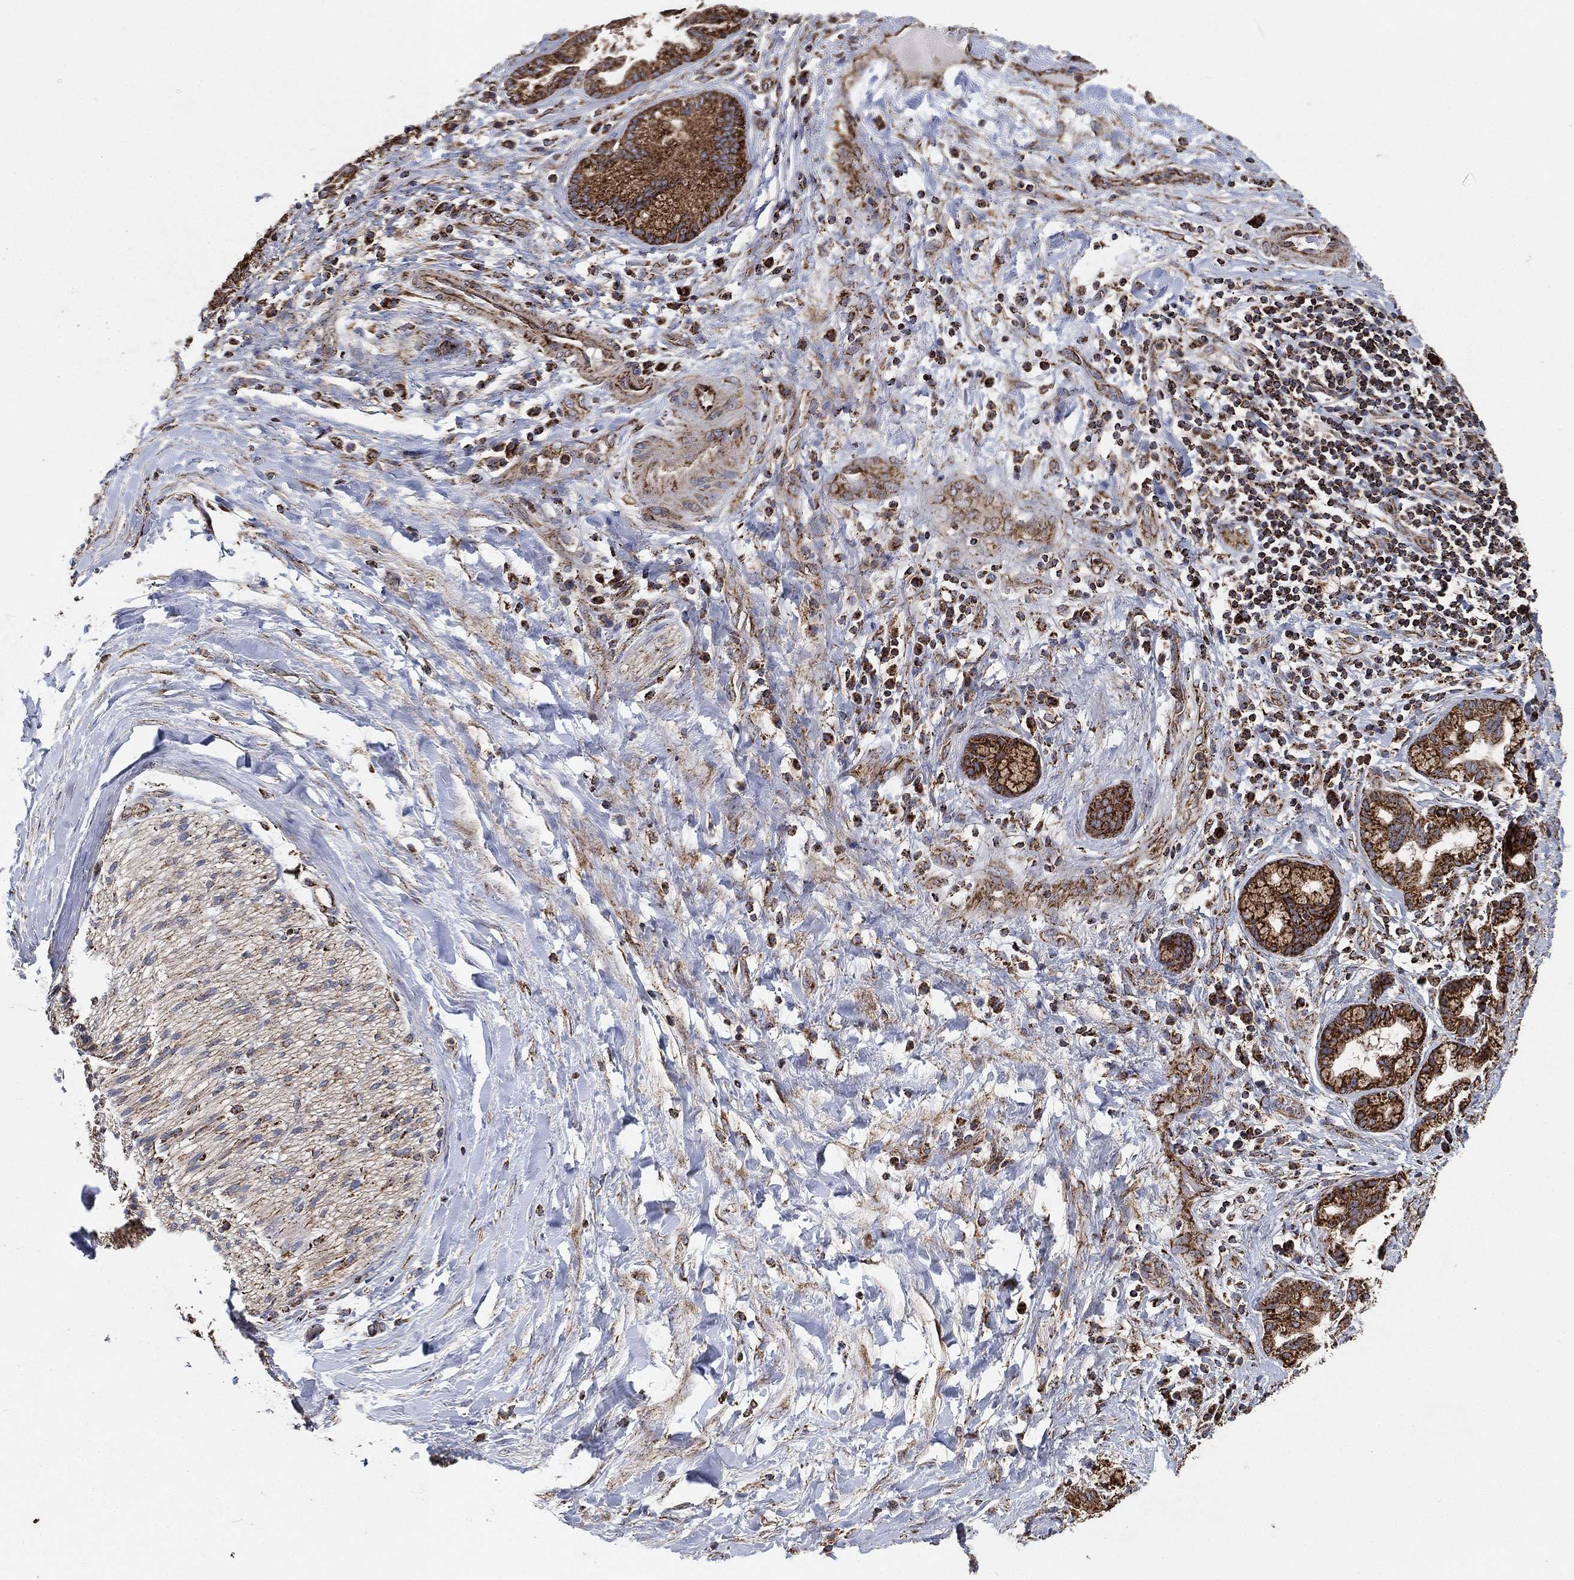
{"staining": {"intensity": "strong", "quantity": ">75%", "location": "cytoplasmic/membranous"}, "tissue": "liver cancer", "cell_type": "Tumor cells", "image_type": "cancer", "snomed": [{"axis": "morphology", "description": "Cholangiocarcinoma"}, {"axis": "topography", "description": "Liver"}], "caption": "Immunohistochemical staining of liver cancer (cholangiocarcinoma) shows strong cytoplasmic/membranous protein staining in approximately >75% of tumor cells. The staining is performed using DAB (3,3'-diaminobenzidine) brown chromogen to label protein expression. The nuclei are counter-stained blue using hematoxylin.", "gene": "SLC38A7", "patient": {"sex": "female", "age": 73}}